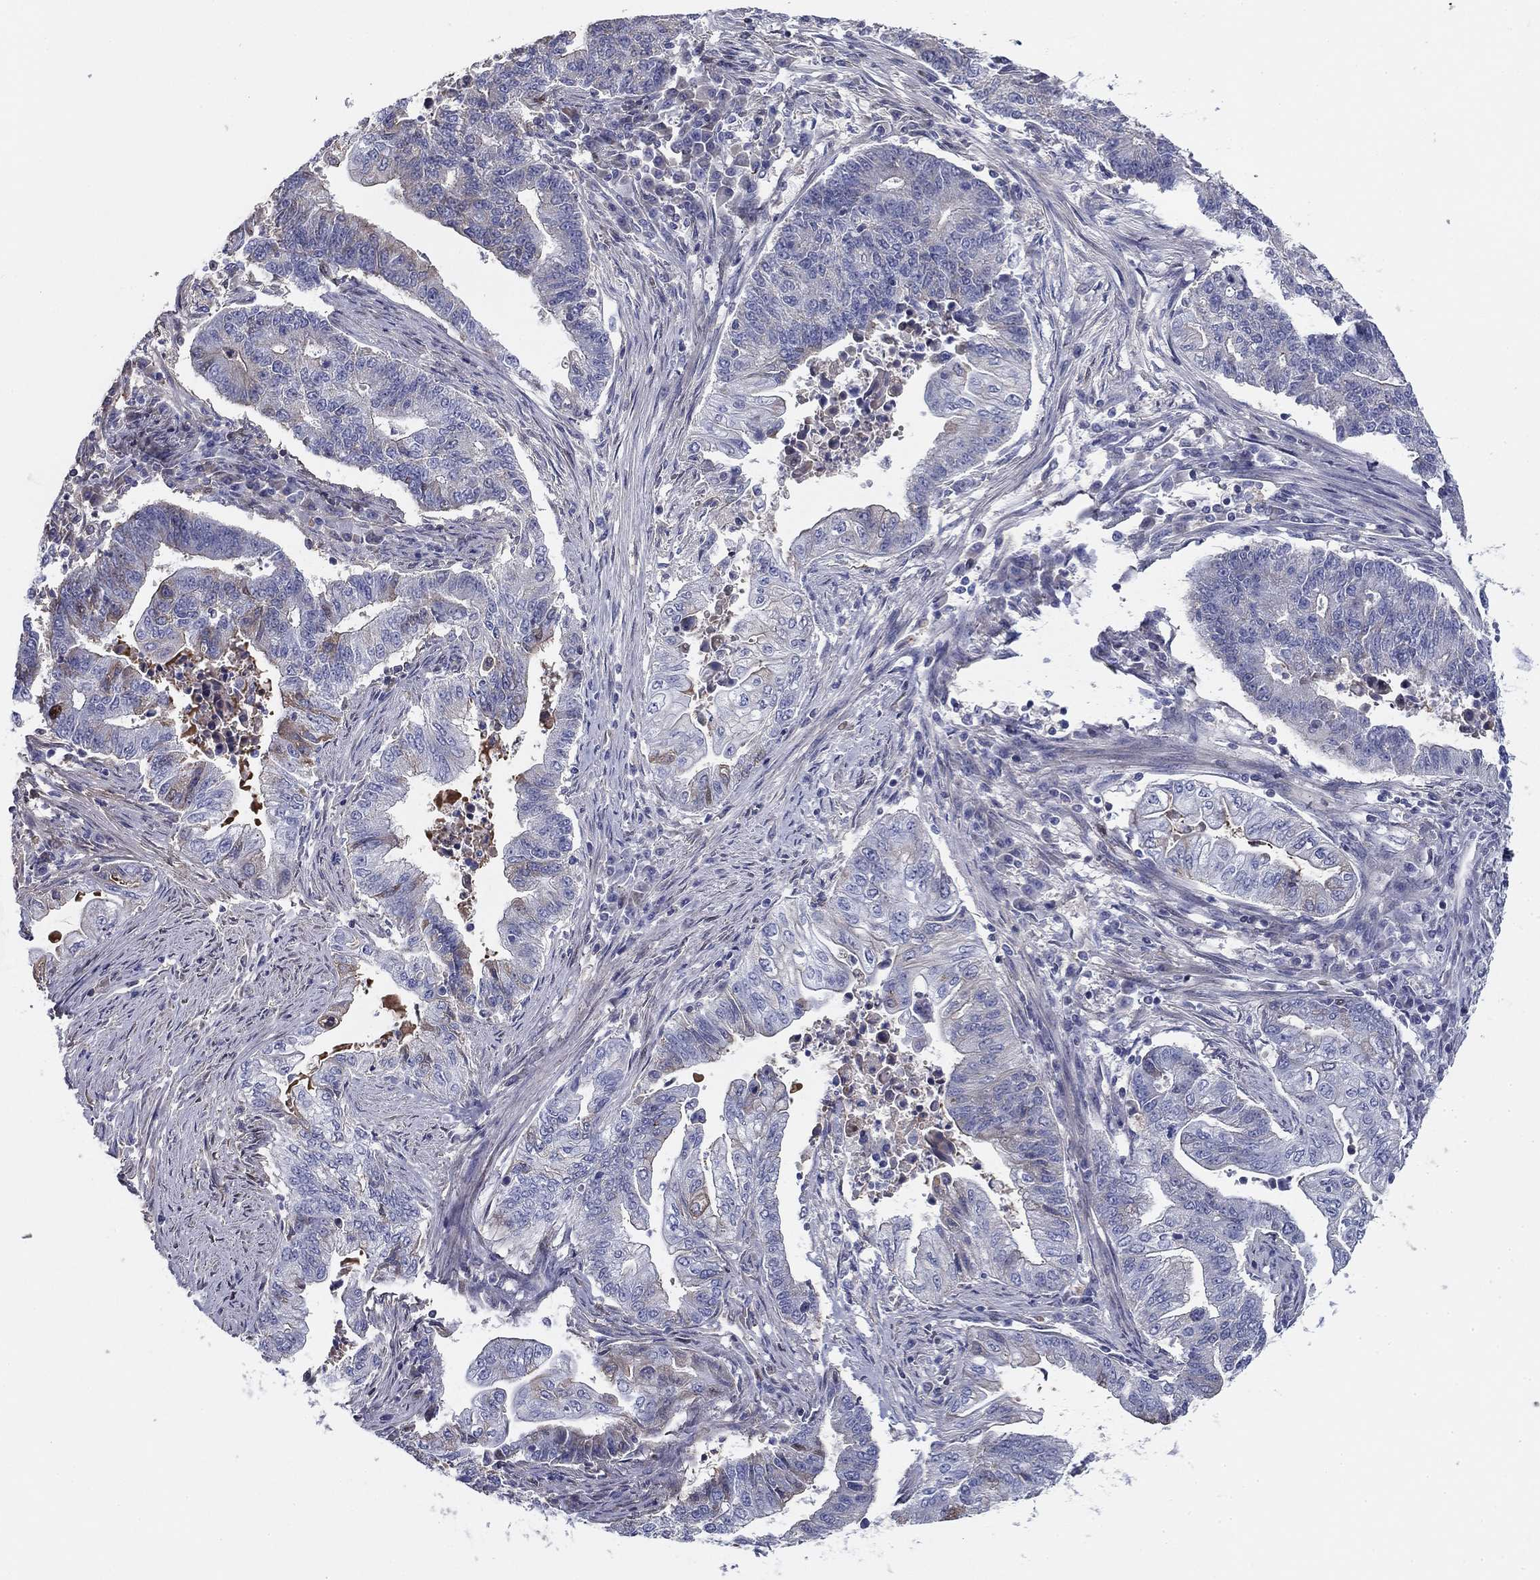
{"staining": {"intensity": "negative", "quantity": "none", "location": "none"}, "tissue": "endometrial cancer", "cell_type": "Tumor cells", "image_type": "cancer", "snomed": [{"axis": "morphology", "description": "Adenocarcinoma, NOS"}, {"axis": "topography", "description": "Uterus"}, {"axis": "topography", "description": "Endometrium"}], "caption": "Immunohistochemistry of endometrial cancer (adenocarcinoma) displays no expression in tumor cells.", "gene": "CPLX4", "patient": {"sex": "female", "age": 54}}